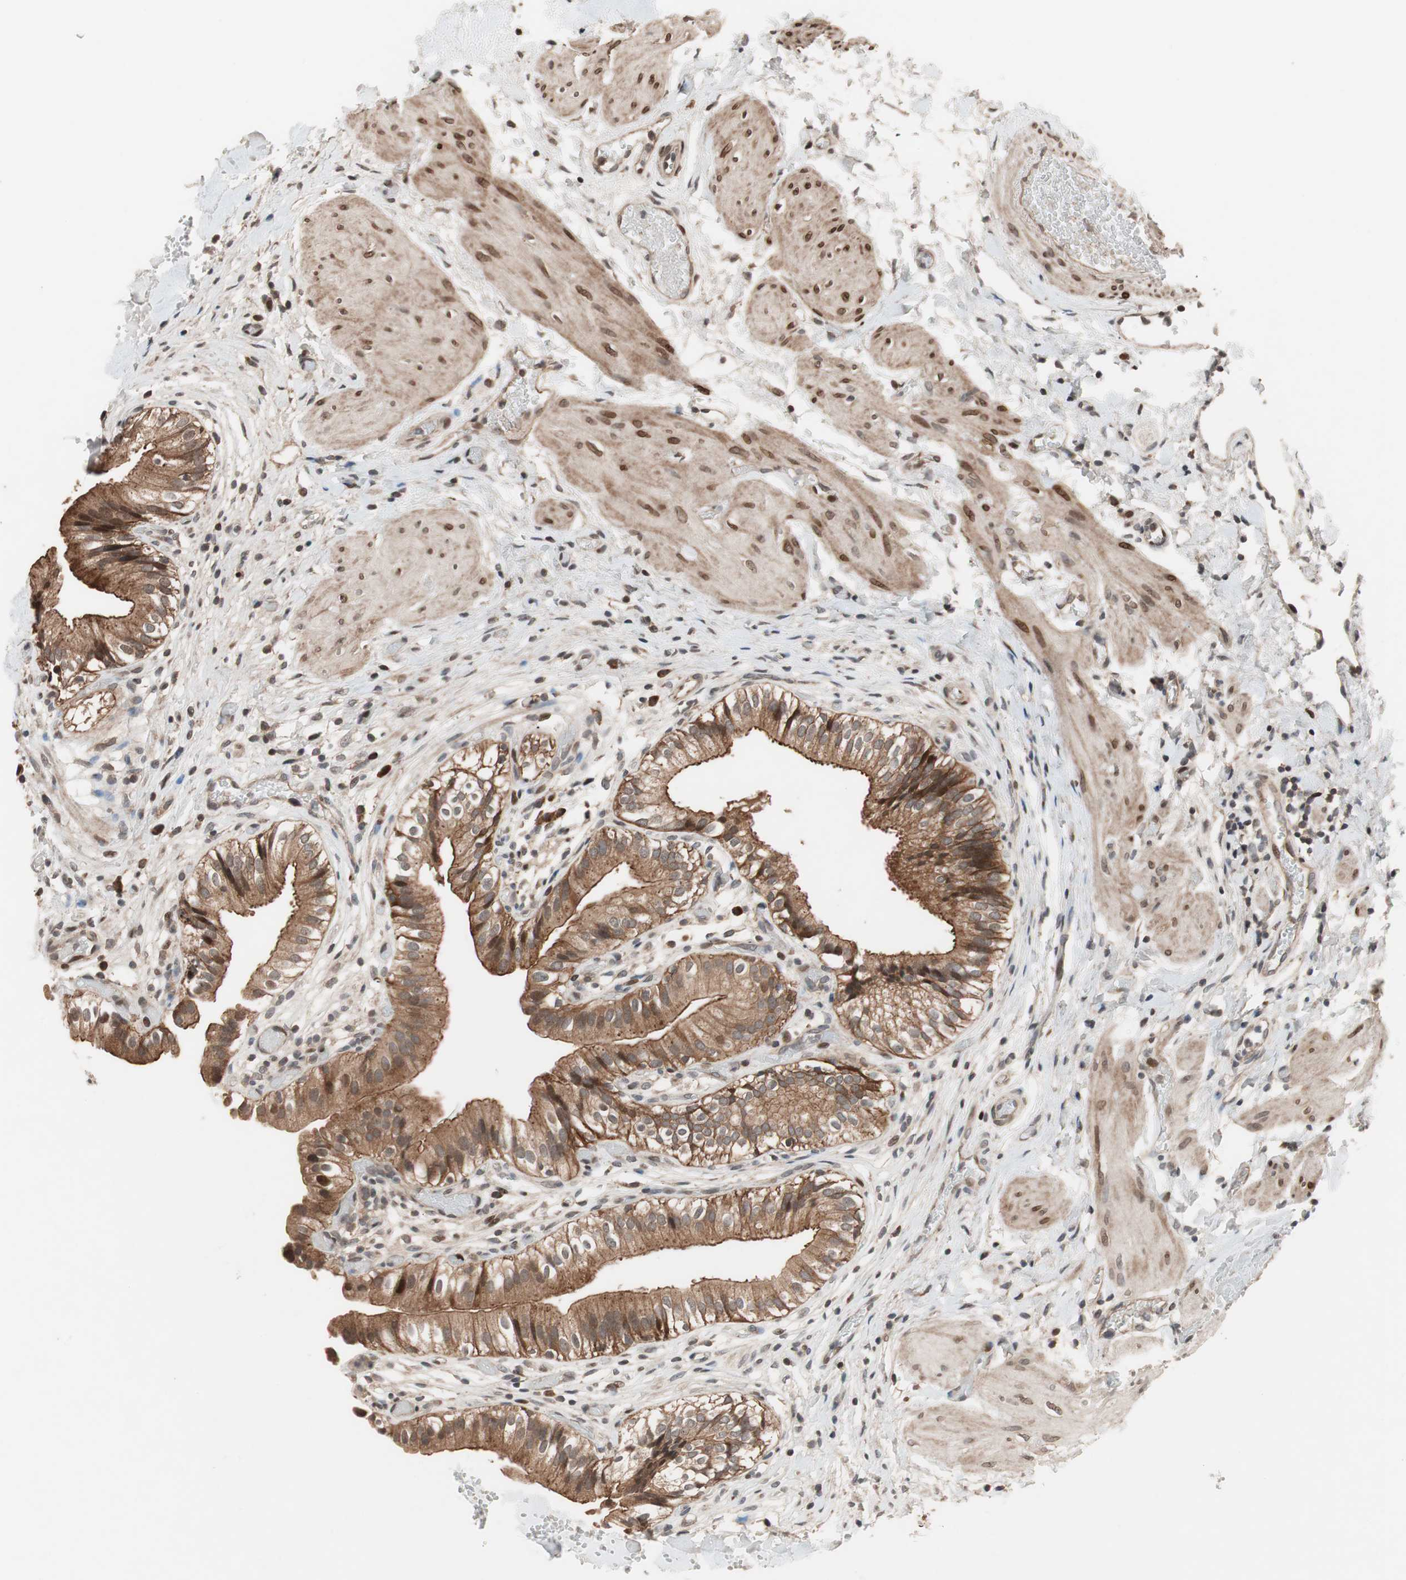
{"staining": {"intensity": "strong", "quantity": ">75%", "location": "cytoplasmic/membranous"}, "tissue": "gallbladder", "cell_type": "Glandular cells", "image_type": "normal", "snomed": [{"axis": "morphology", "description": "Normal tissue, NOS"}, {"axis": "topography", "description": "Gallbladder"}], "caption": "High-magnification brightfield microscopy of normal gallbladder stained with DAB (3,3'-diaminobenzidine) (brown) and counterstained with hematoxylin (blue). glandular cells exhibit strong cytoplasmic/membranous expression is seen in approximately>75% of cells.", "gene": "NF2", "patient": {"sex": "male", "age": 65}}